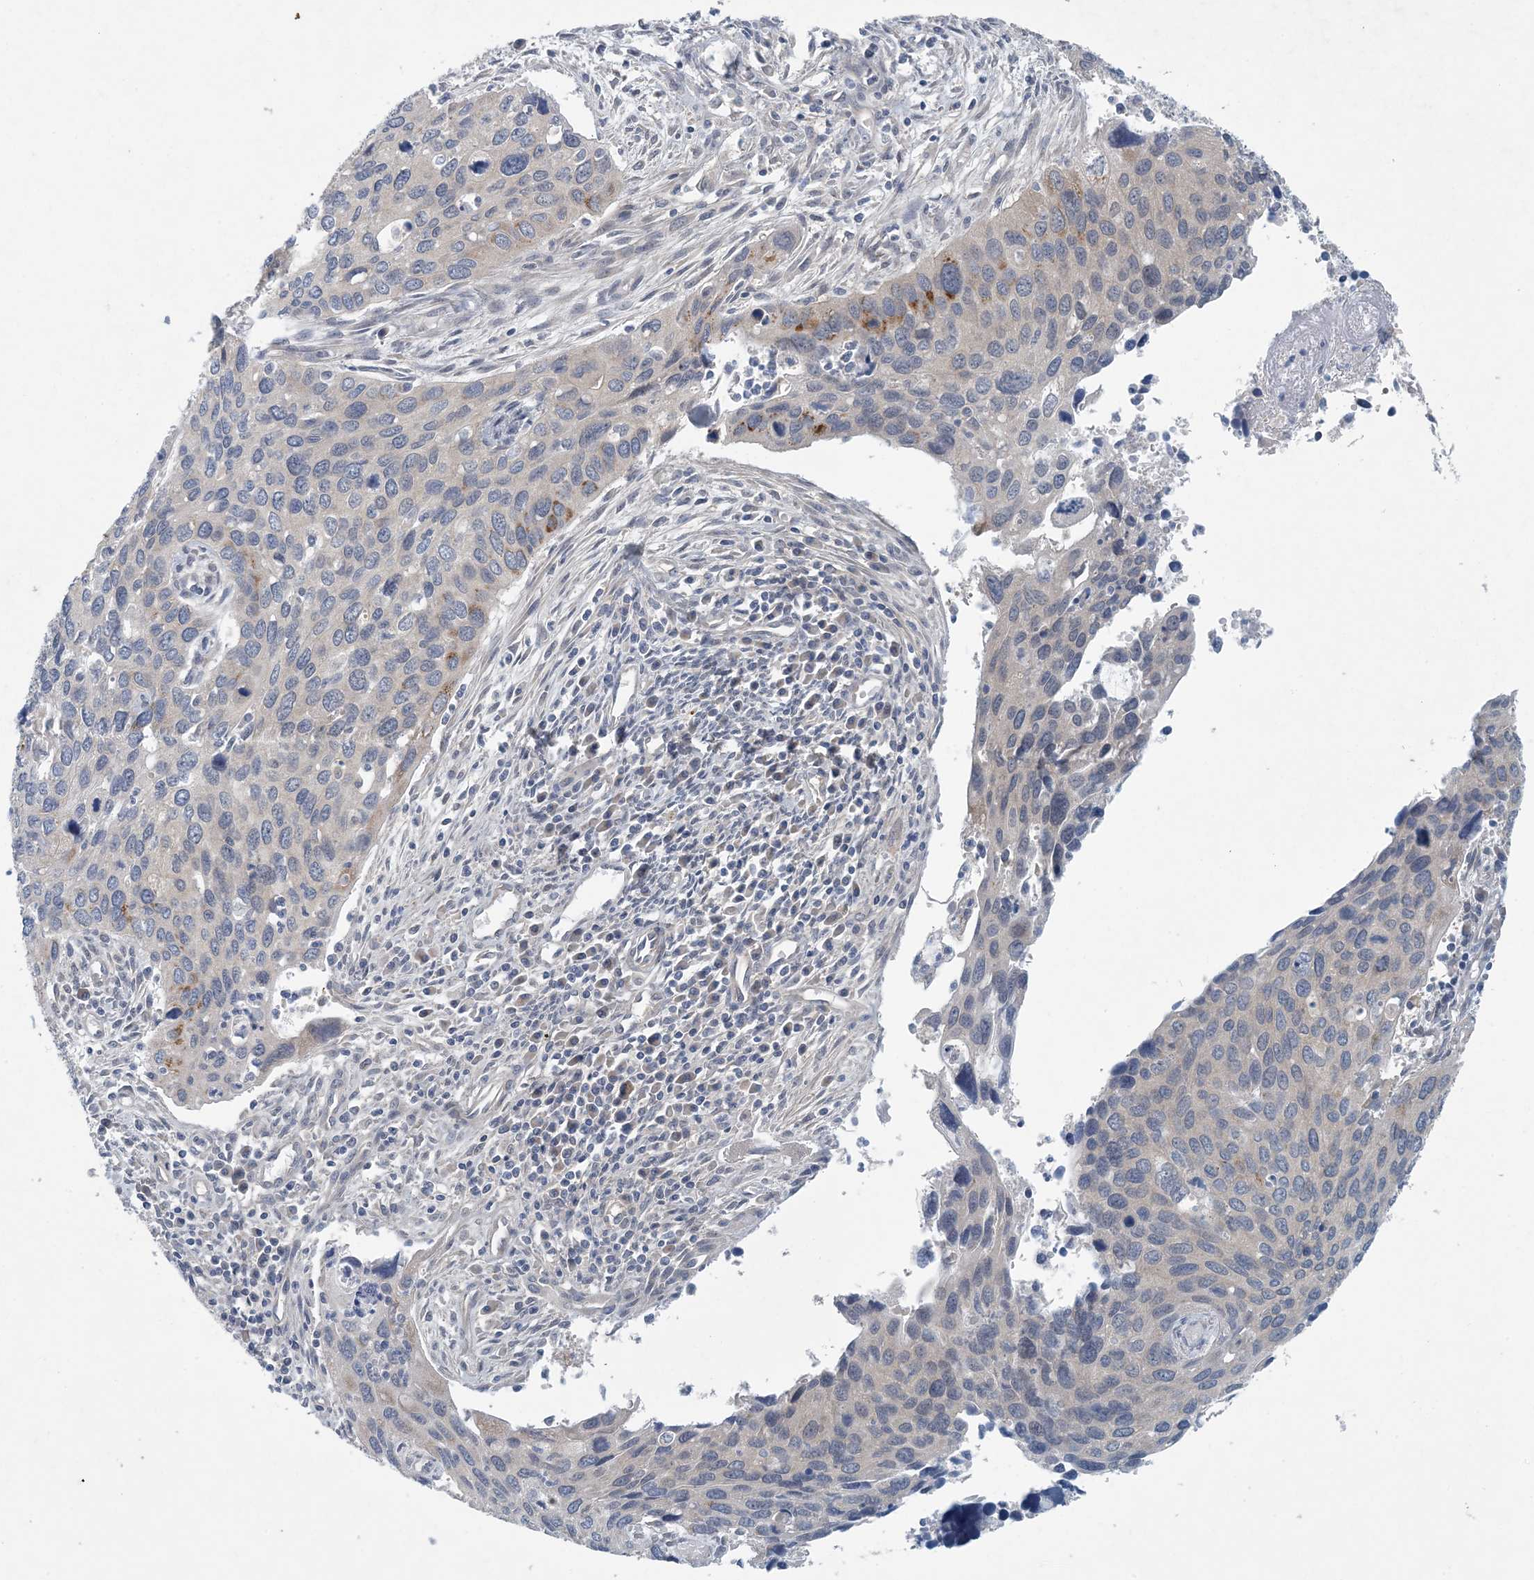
{"staining": {"intensity": "moderate", "quantity": "<25%", "location": "cytoplasmic/membranous"}, "tissue": "cervical cancer", "cell_type": "Tumor cells", "image_type": "cancer", "snomed": [{"axis": "morphology", "description": "Squamous cell carcinoma, NOS"}, {"axis": "topography", "description": "Cervix"}], "caption": "IHC of human cervical cancer (squamous cell carcinoma) reveals low levels of moderate cytoplasmic/membranous expression in approximately <25% of tumor cells.", "gene": "HIKESHI", "patient": {"sex": "female", "age": 55}}